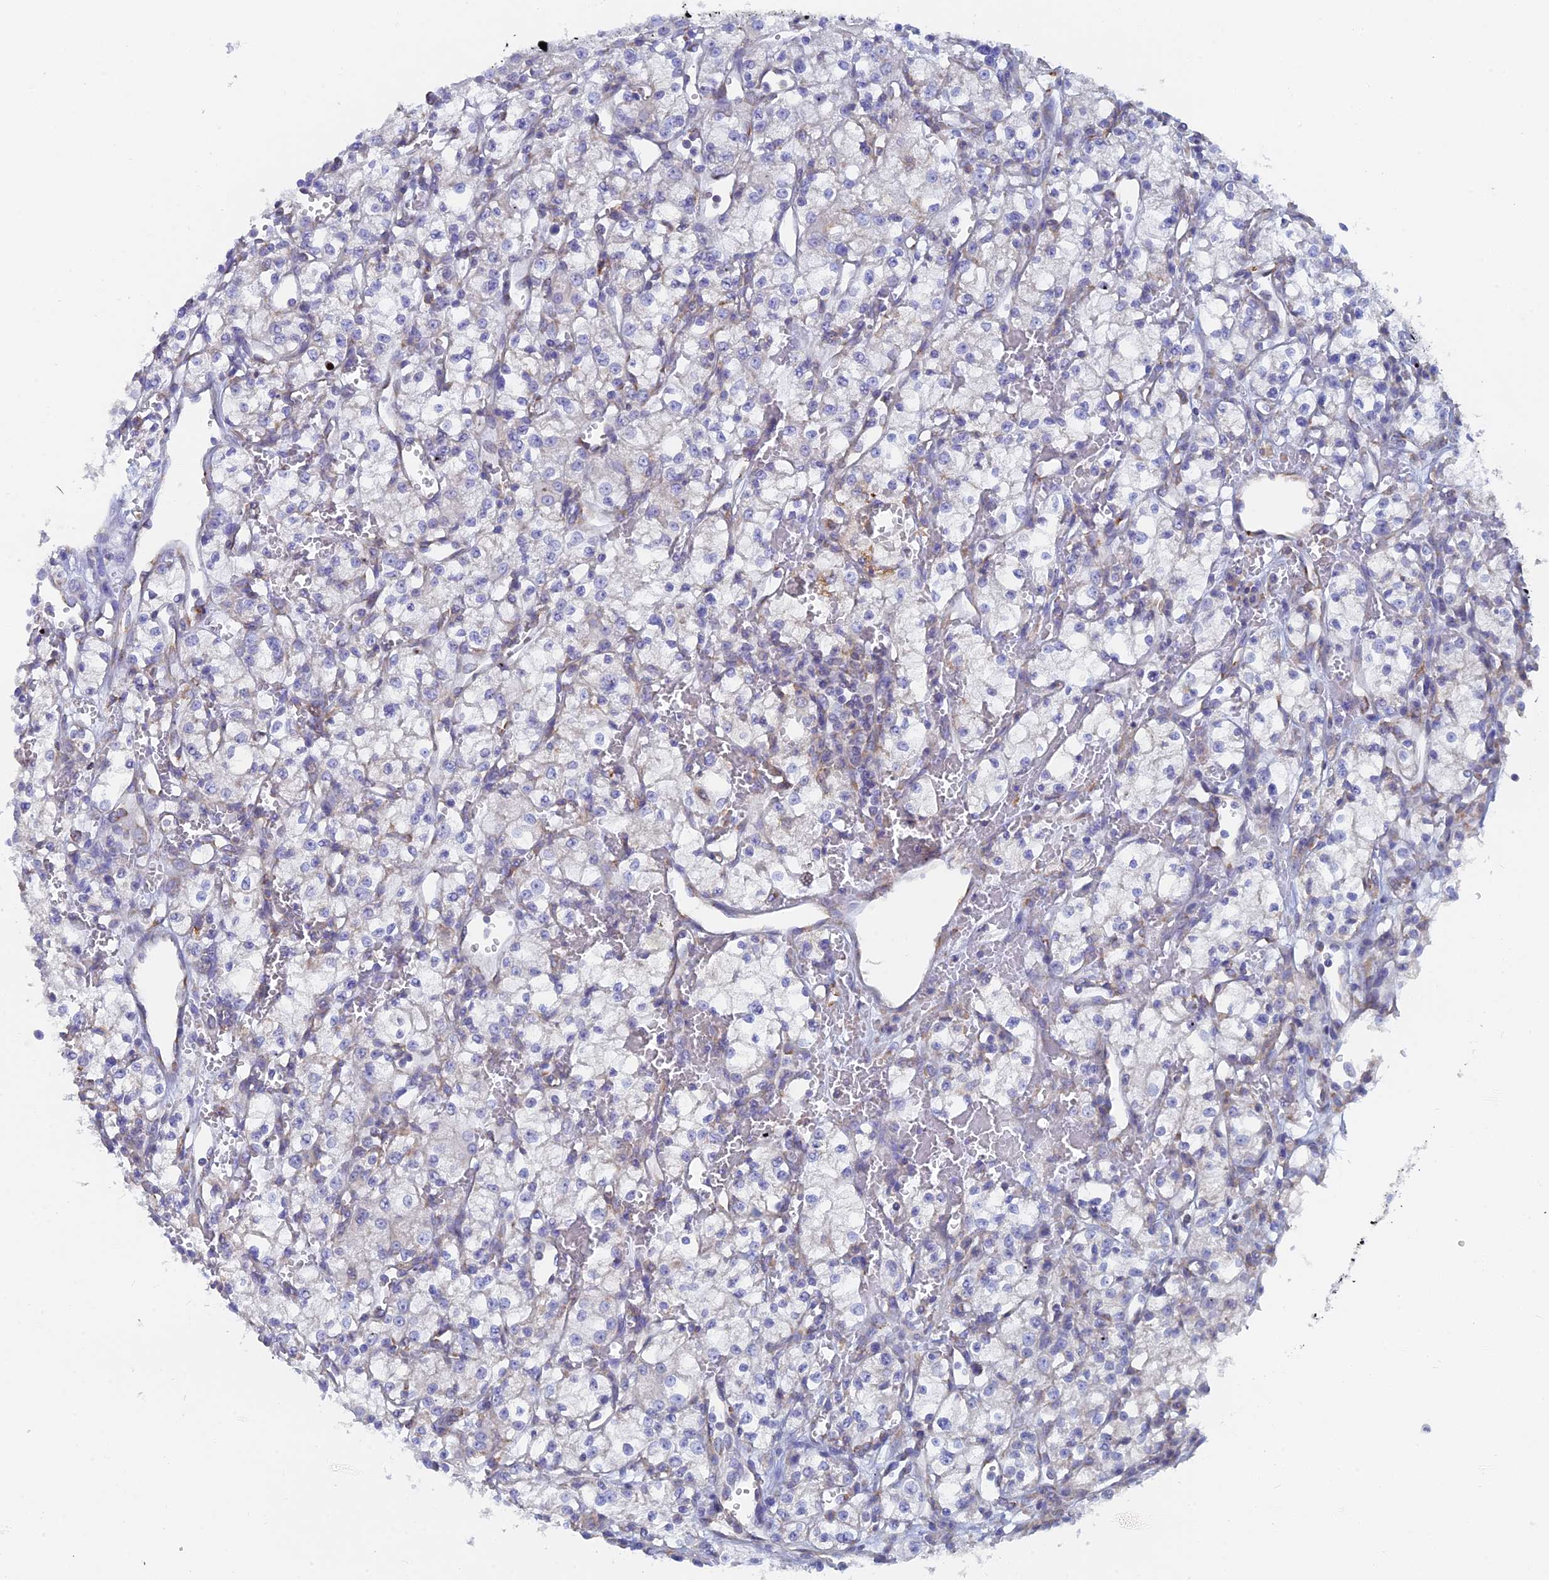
{"staining": {"intensity": "negative", "quantity": "none", "location": "none"}, "tissue": "renal cancer", "cell_type": "Tumor cells", "image_type": "cancer", "snomed": [{"axis": "morphology", "description": "Adenocarcinoma, NOS"}, {"axis": "topography", "description": "Kidney"}], "caption": "This is a photomicrograph of immunohistochemistry (IHC) staining of renal adenocarcinoma, which shows no positivity in tumor cells.", "gene": "WDR35", "patient": {"sex": "male", "age": 59}}